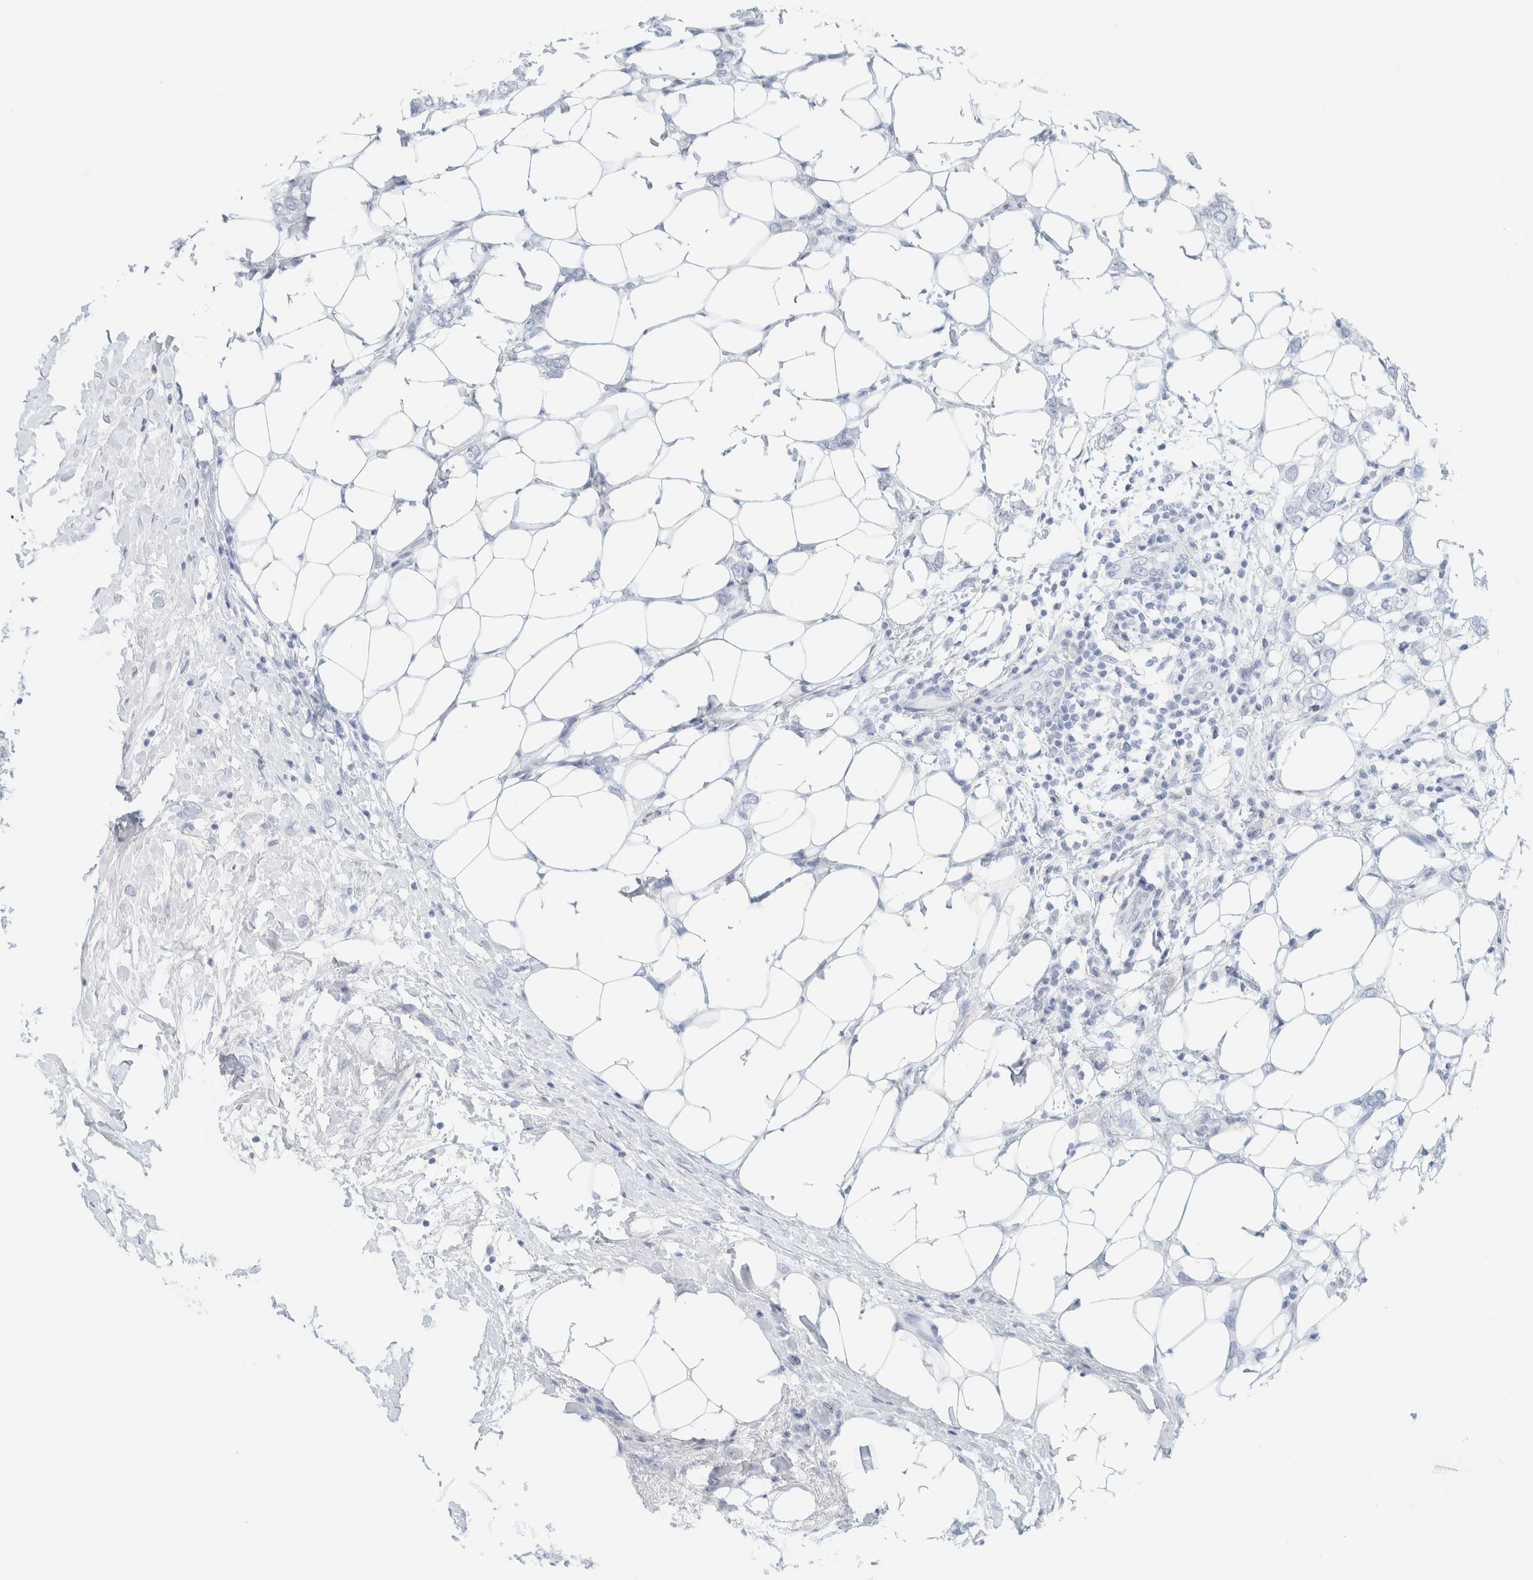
{"staining": {"intensity": "negative", "quantity": "none", "location": "none"}, "tissue": "breast cancer", "cell_type": "Tumor cells", "image_type": "cancer", "snomed": [{"axis": "morphology", "description": "Normal tissue, NOS"}, {"axis": "morphology", "description": "Lobular carcinoma"}, {"axis": "topography", "description": "Breast"}], "caption": "Immunohistochemical staining of breast cancer (lobular carcinoma) reveals no significant positivity in tumor cells. (IHC, brightfield microscopy, high magnification).", "gene": "HEXD", "patient": {"sex": "female", "age": 47}}